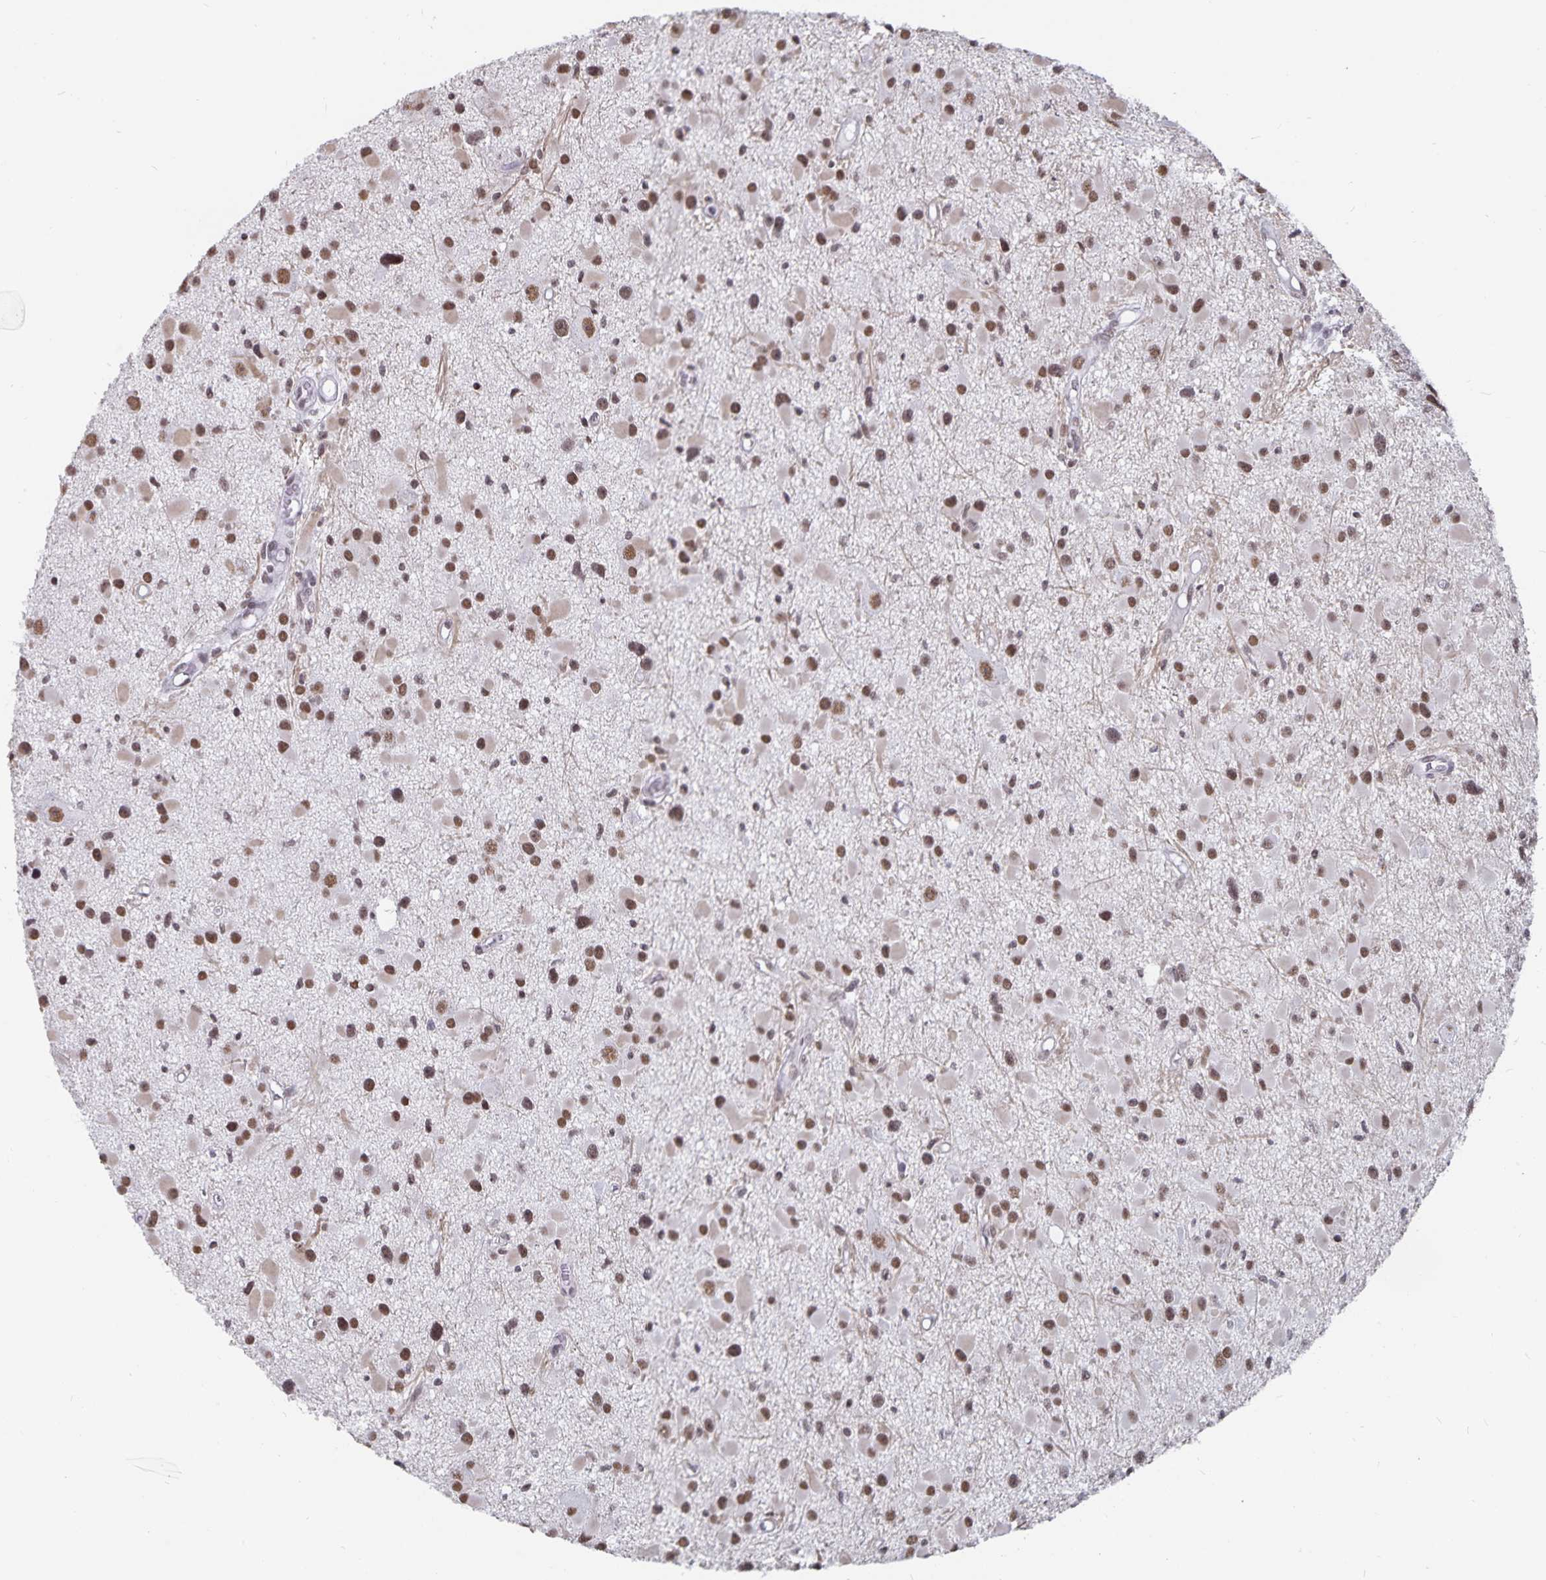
{"staining": {"intensity": "moderate", "quantity": ">75%", "location": "nuclear"}, "tissue": "glioma", "cell_type": "Tumor cells", "image_type": "cancer", "snomed": [{"axis": "morphology", "description": "Glioma, malignant, High grade"}, {"axis": "topography", "description": "Brain"}], "caption": "Human glioma stained for a protein (brown) reveals moderate nuclear positive expression in approximately >75% of tumor cells.", "gene": "PBX2", "patient": {"sex": "male", "age": 54}}